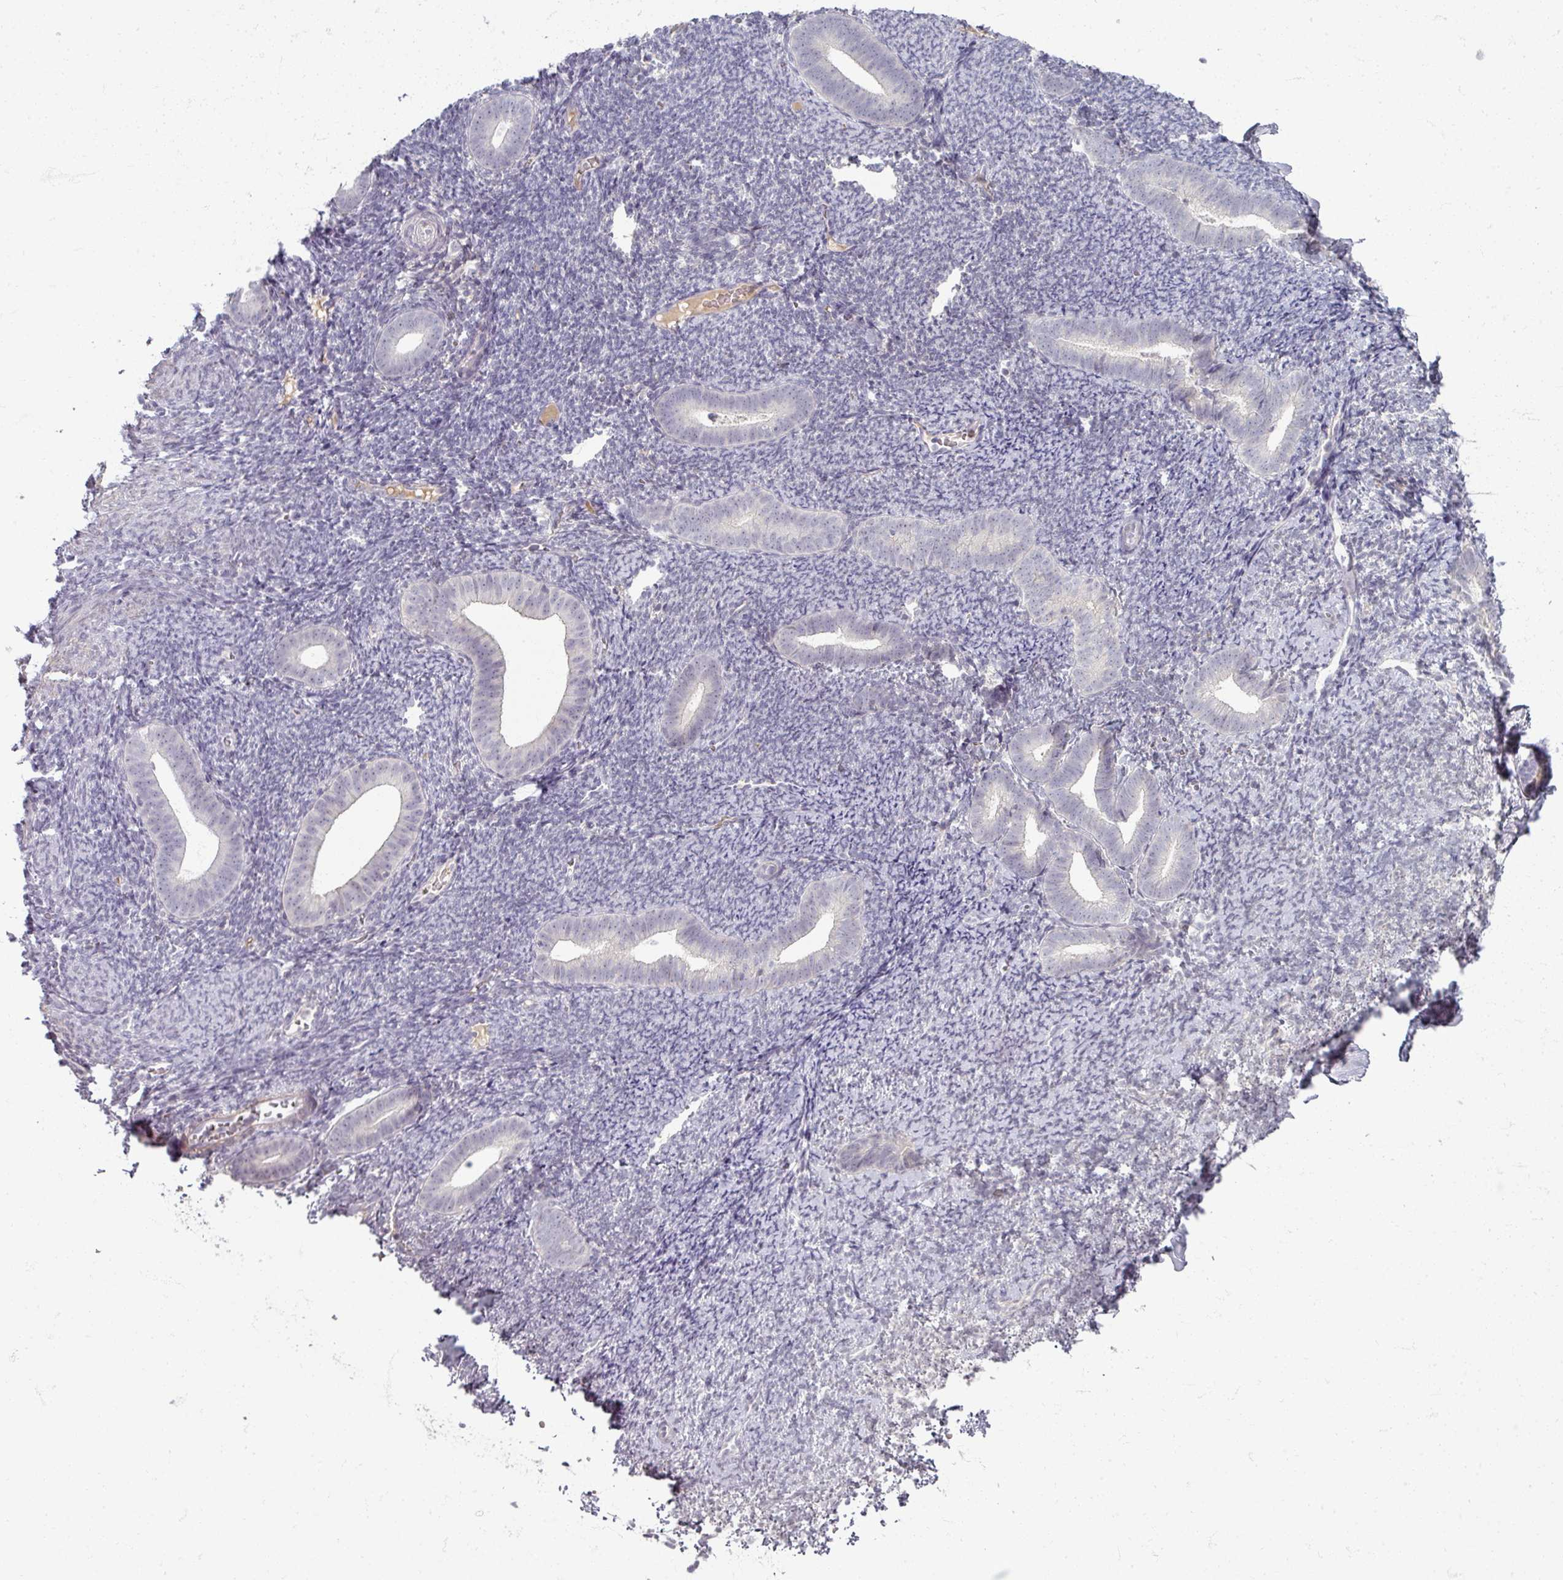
{"staining": {"intensity": "negative", "quantity": "none", "location": "none"}, "tissue": "endometrium", "cell_type": "Cells in endometrial stroma", "image_type": "normal", "snomed": [{"axis": "morphology", "description": "Normal tissue, NOS"}, {"axis": "topography", "description": "Endometrium"}], "caption": "IHC micrograph of normal endometrium stained for a protein (brown), which shows no staining in cells in endometrial stroma. The staining was performed using DAB (3,3'-diaminobenzidine) to visualize the protein expression in brown, while the nuclei were stained in blue with hematoxylin (Magnification: 20x).", "gene": "TTLL7", "patient": {"sex": "female", "age": 39}}